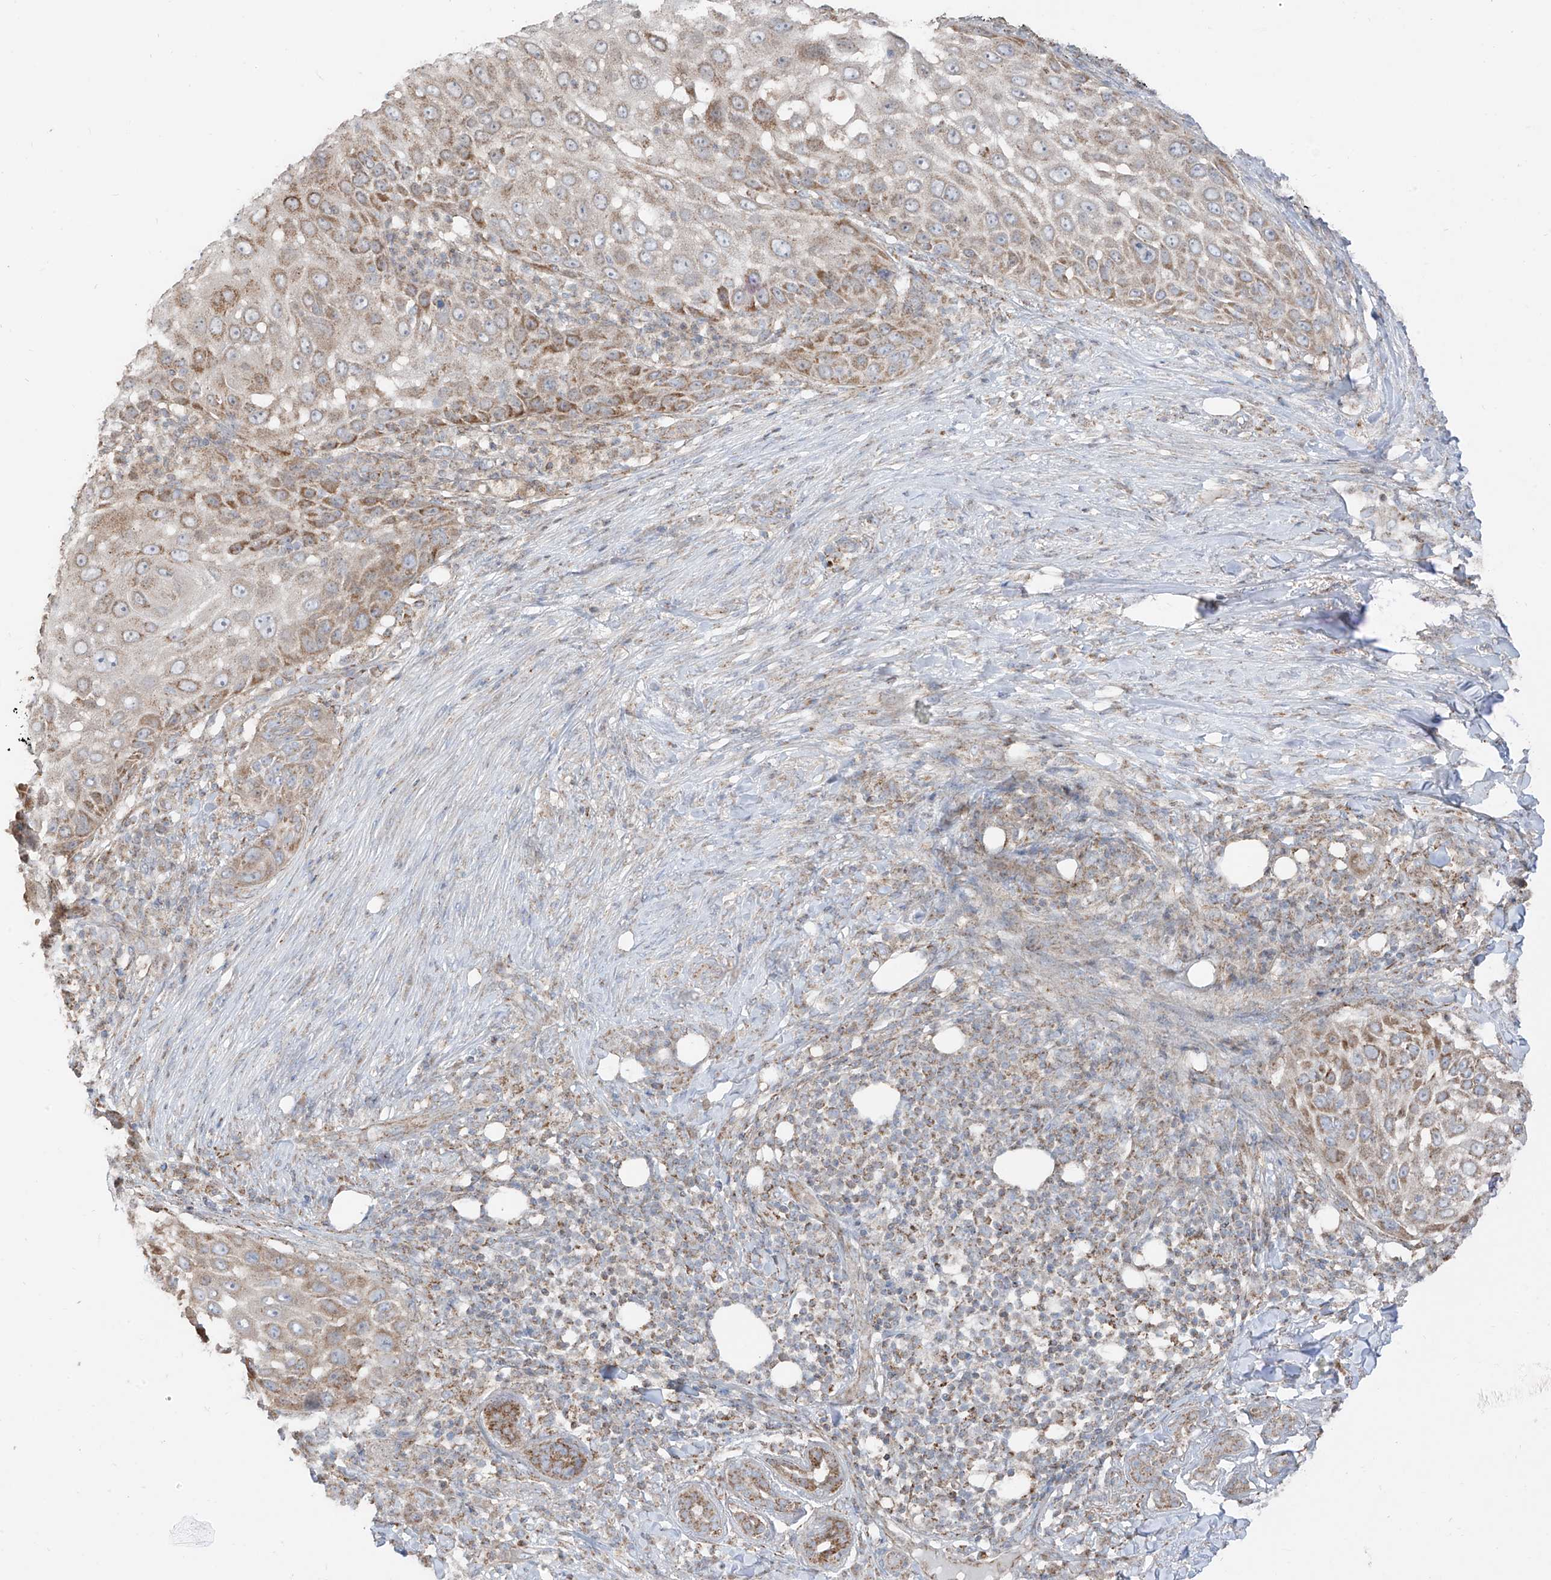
{"staining": {"intensity": "moderate", "quantity": "25%-75%", "location": "cytoplasmic/membranous"}, "tissue": "skin cancer", "cell_type": "Tumor cells", "image_type": "cancer", "snomed": [{"axis": "morphology", "description": "Squamous cell carcinoma, NOS"}, {"axis": "topography", "description": "Skin"}], "caption": "Moderate cytoplasmic/membranous staining is identified in approximately 25%-75% of tumor cells in skin squamous cell carcinoma. Nuclei are stained in blue.", "gene": "ETHE1", "patient": {"sex": "female", "age": 44}}